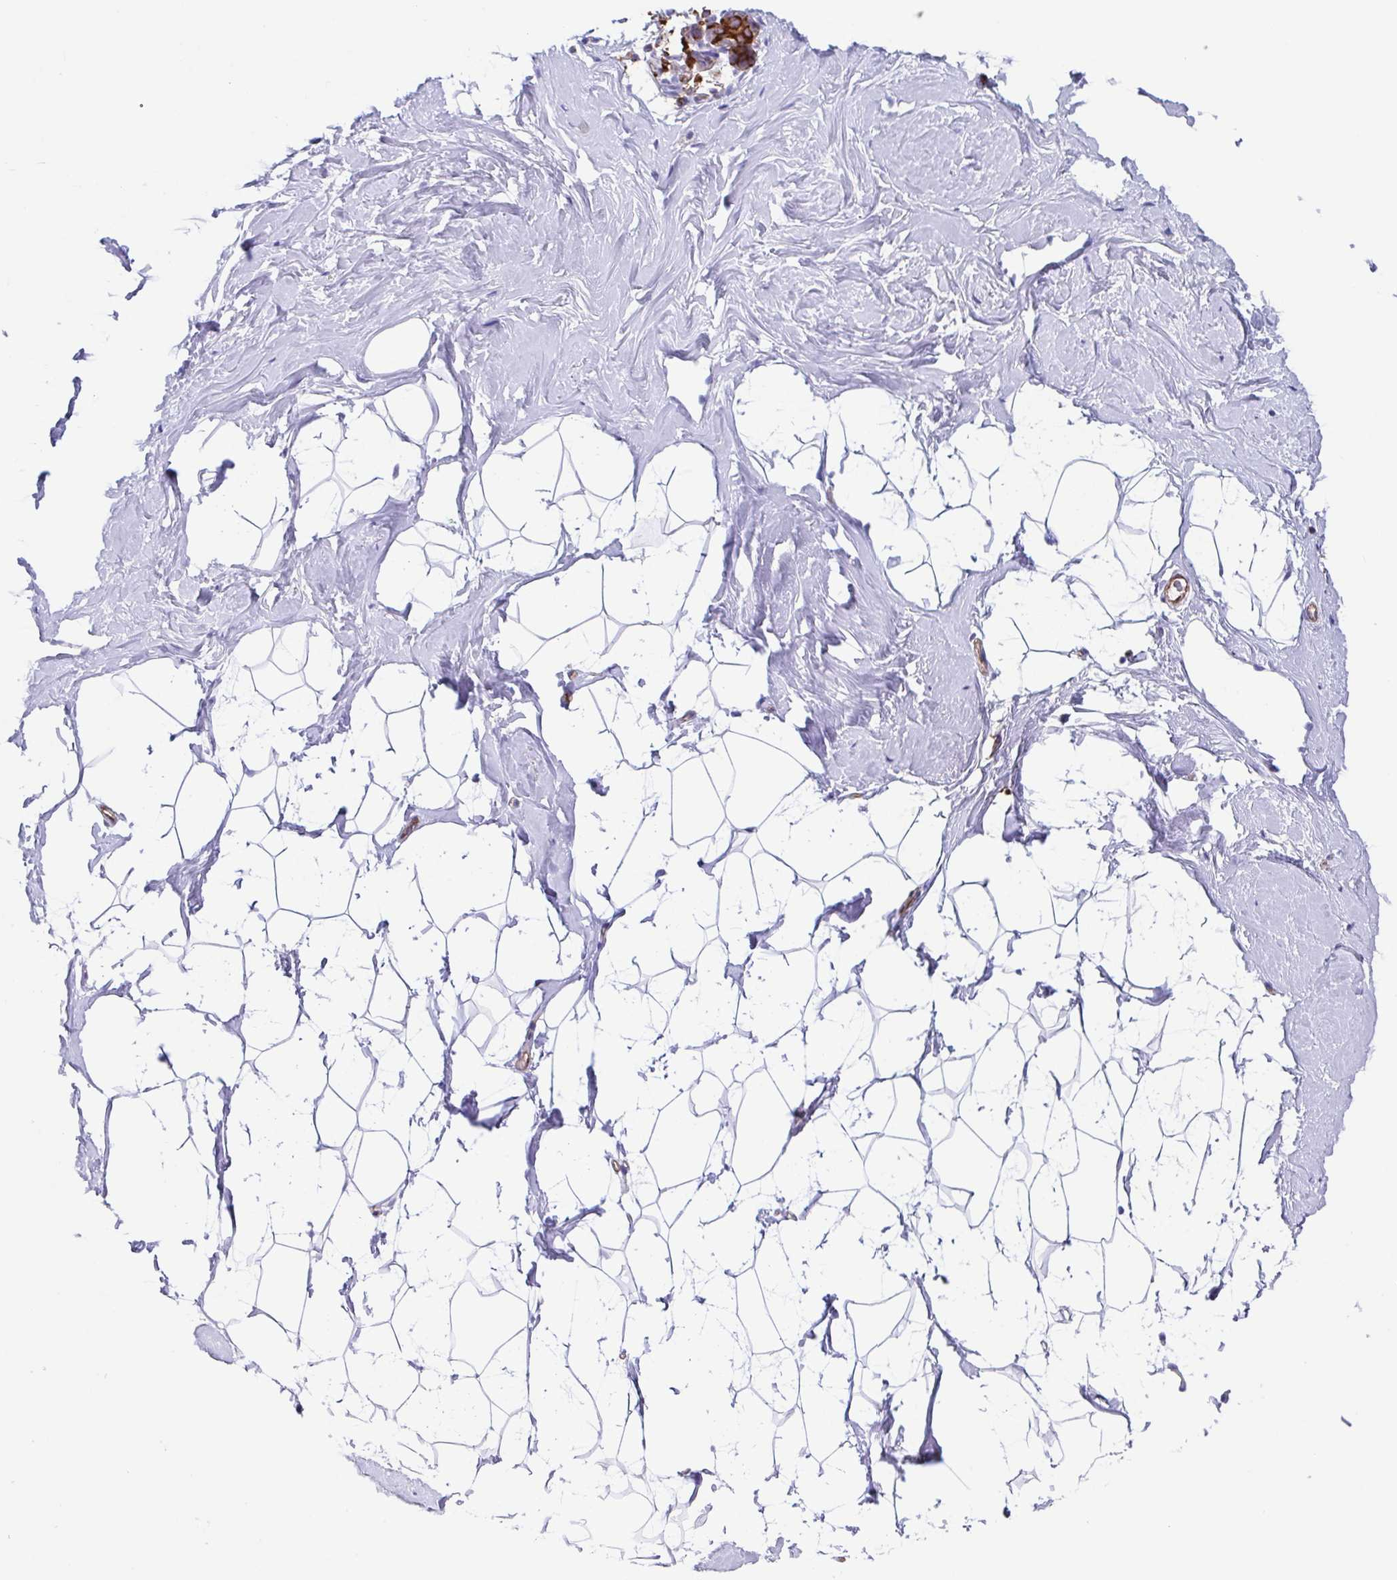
{"staining": {"intensity": "negative", "quantity": "none", "location": "none"}, "tissue": "breast", "cell_type": "Adipocytes", "image_type": "normal", "snomed": [{"axis": "morphology", "description": "Normal tissue, NOS"}, {"axis": "topography", "description": "Breast"}], "caption": "Micrograph shows no significant protein expression in adipocytes of benign breast.", "gene": "TPD52", "patient": {"sex": "female", "age": 32}}